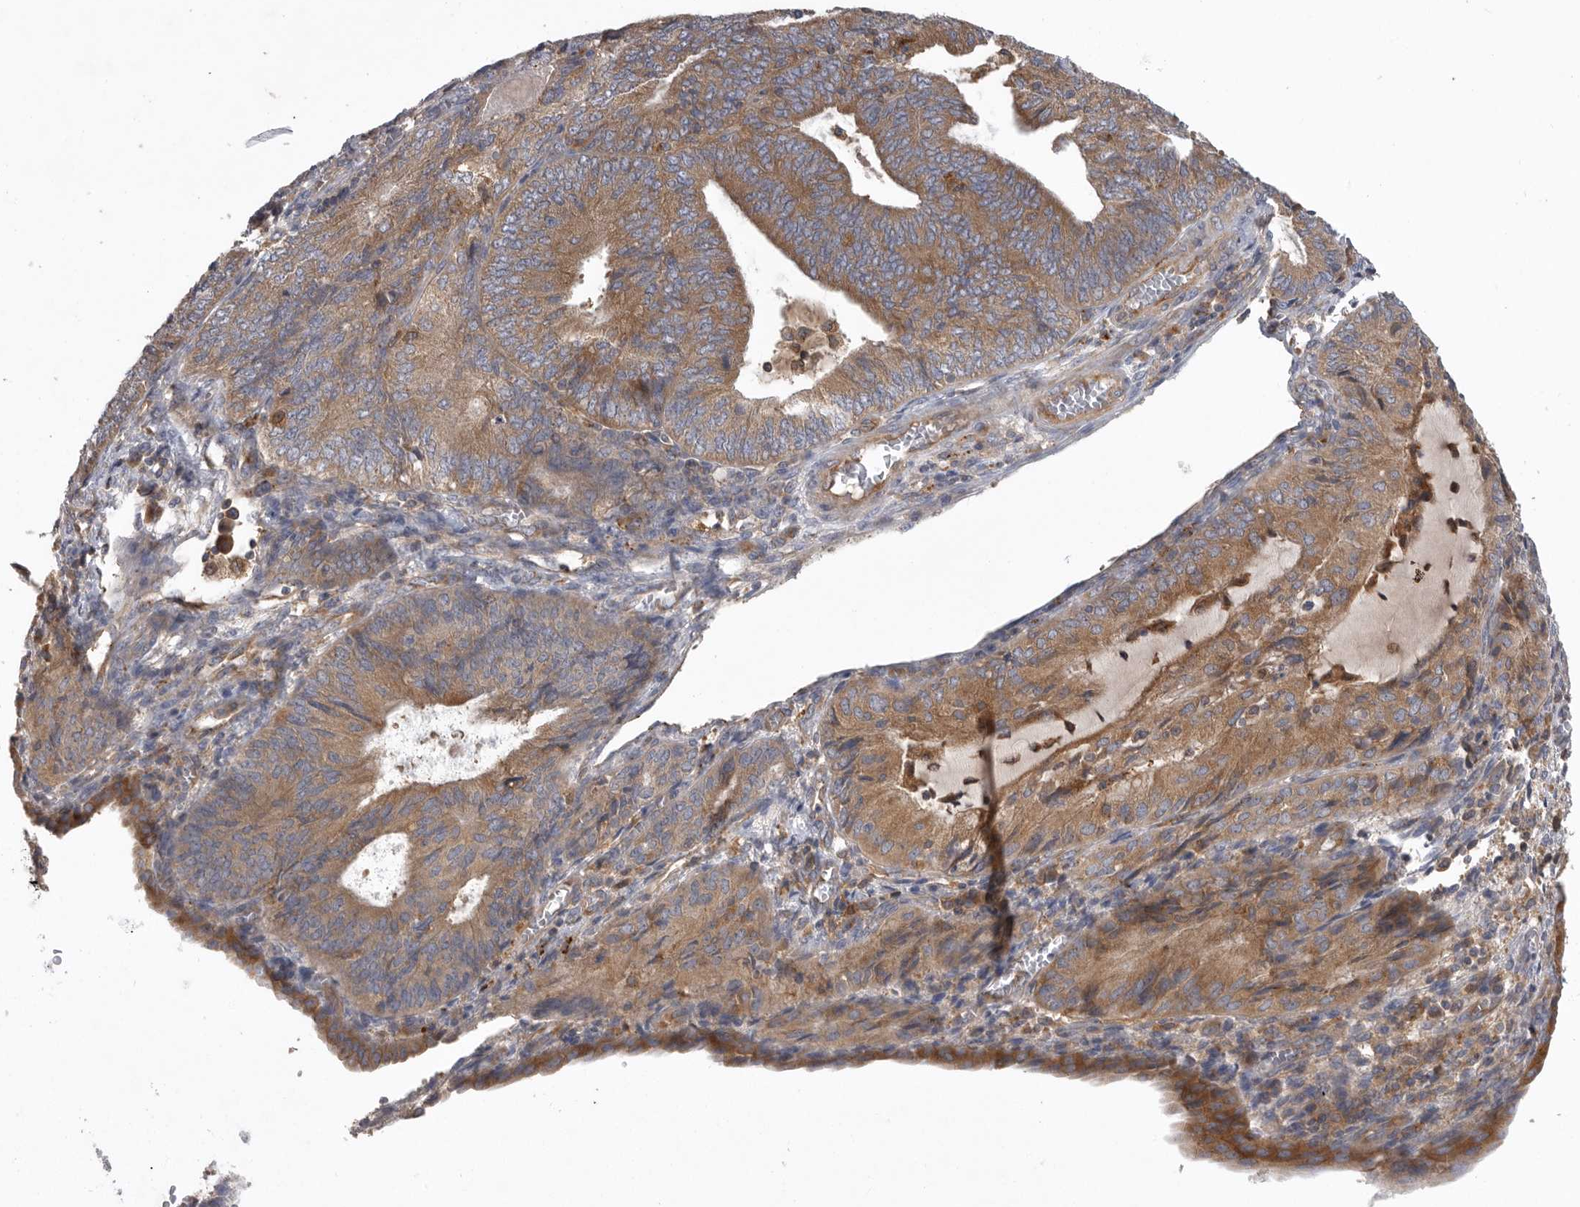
{"staining": {"intensity": "moderate", "quantity": ">75%", "location": "cytoplasmic/membranous"}, "tissue": "endometrial cancer", "cell_type": "Tumor cells", "image_type": "cancer", "snomed": [{"axis": "morphology", "description": "Adenocarcinoma, NOS"}, {"axis": "topography", "description": "Endometrium"}], "caption": "A photomicrograph showing moderate cytoplasmic/membranous staining in approximately >75% of tumor cells in endometrial cancer (adenocarcinoma), as visualized by brown immunohistochemical staining.", "gene": "C1orf109", "patient": {"sex": "female", "age": 81}}